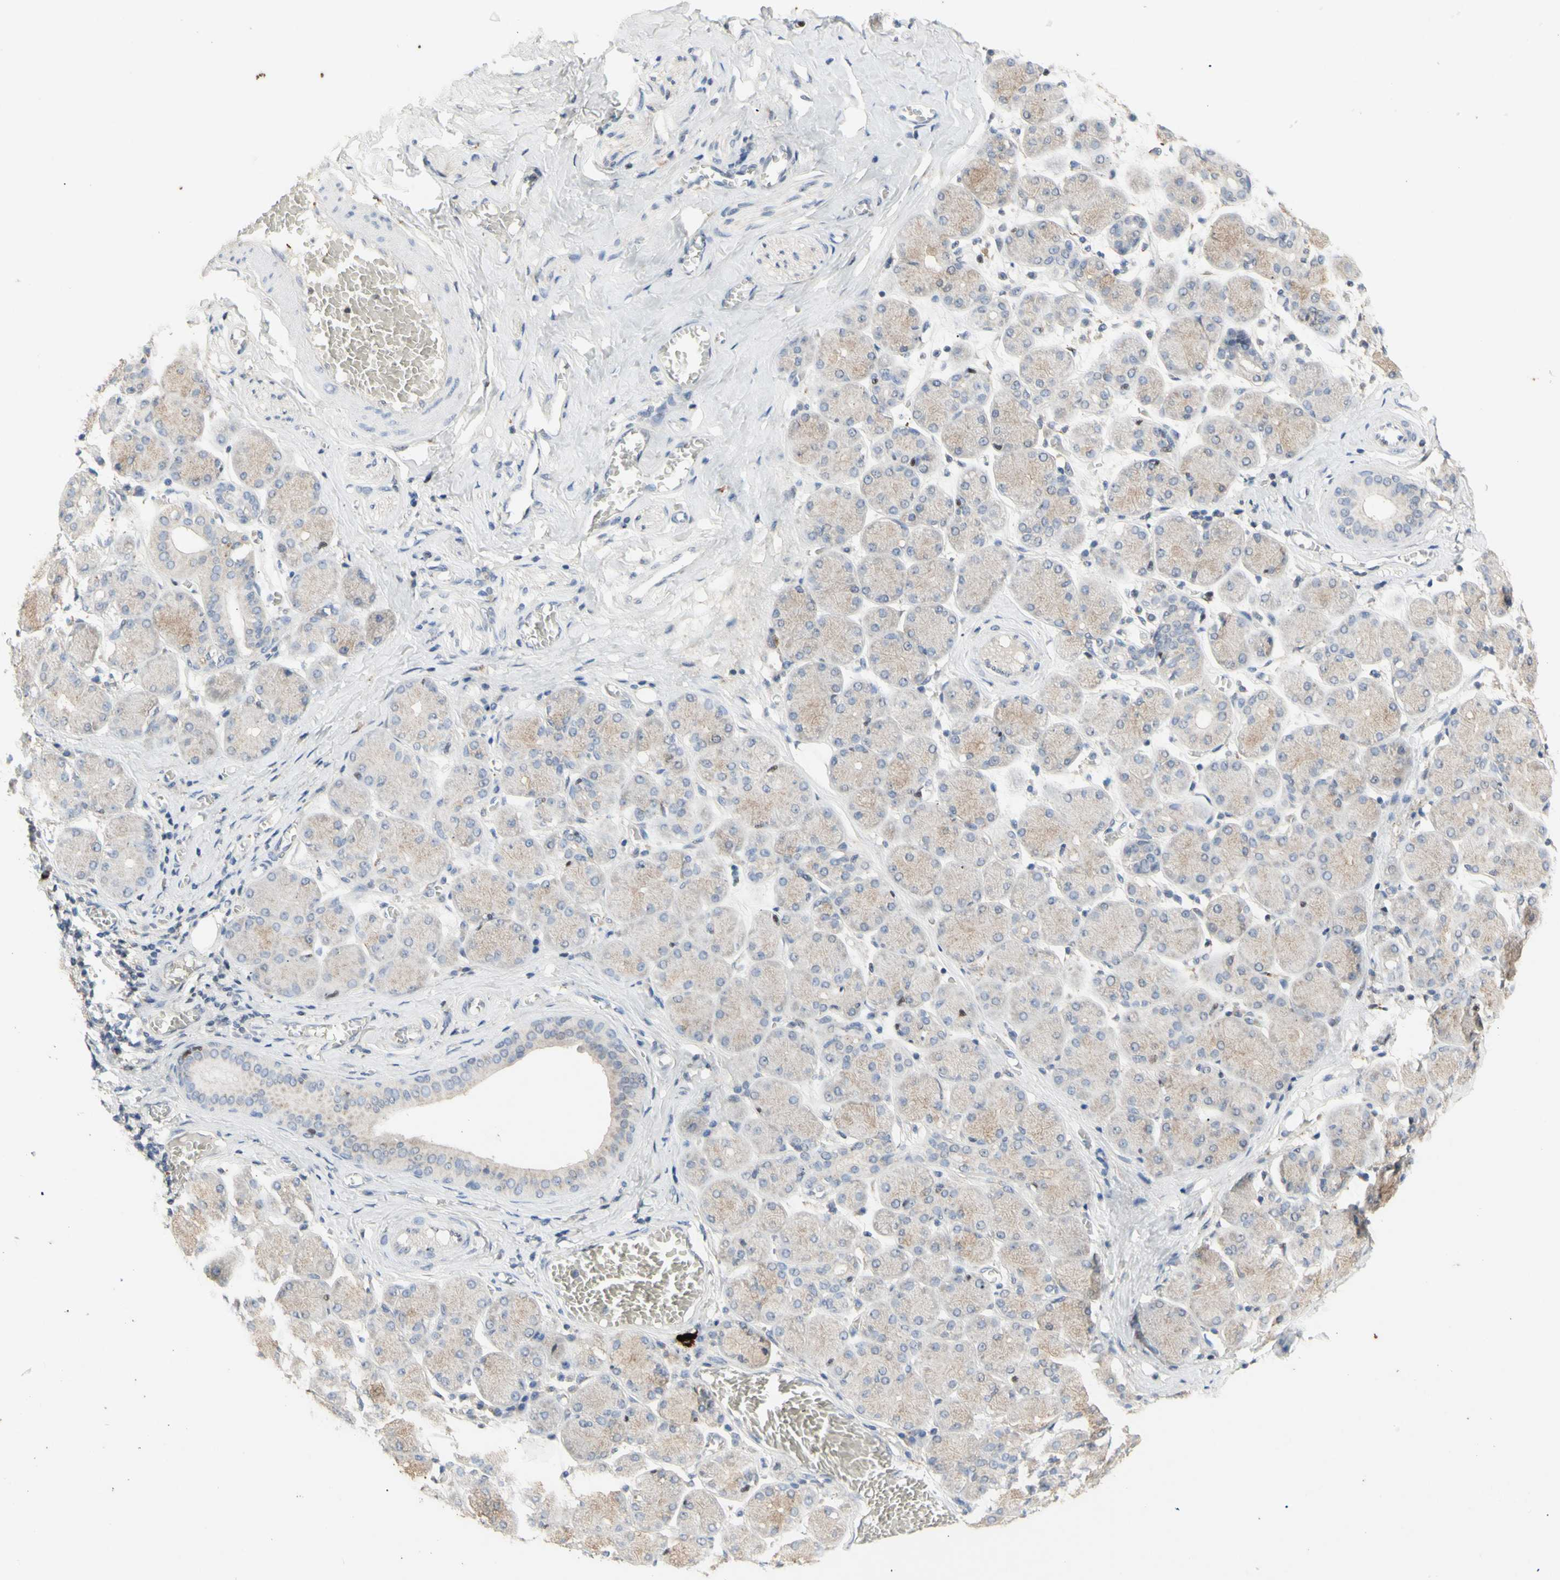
{"staining": {"intensity": "weak", "quantity": "25%-75%", "location": "cytoplasmic/membranous"}, "tissue": "salivary gland", "cell_type": "Glandular cells", "image_type": "normal", "snomed": [{"axis": "morphology", "description": "Normal tissue, NOS"}, {"axis": "topography", "description": "Salivary gland"}], "caption": "This is a histology image of immunohistochemistry (IHC) staining of benign salivary gland, which shows weak positivity in the cytoplasmic/membranous of glandular cells.", "gene": "NLRP1", "patient": {"sex": "female", "age": 24}}